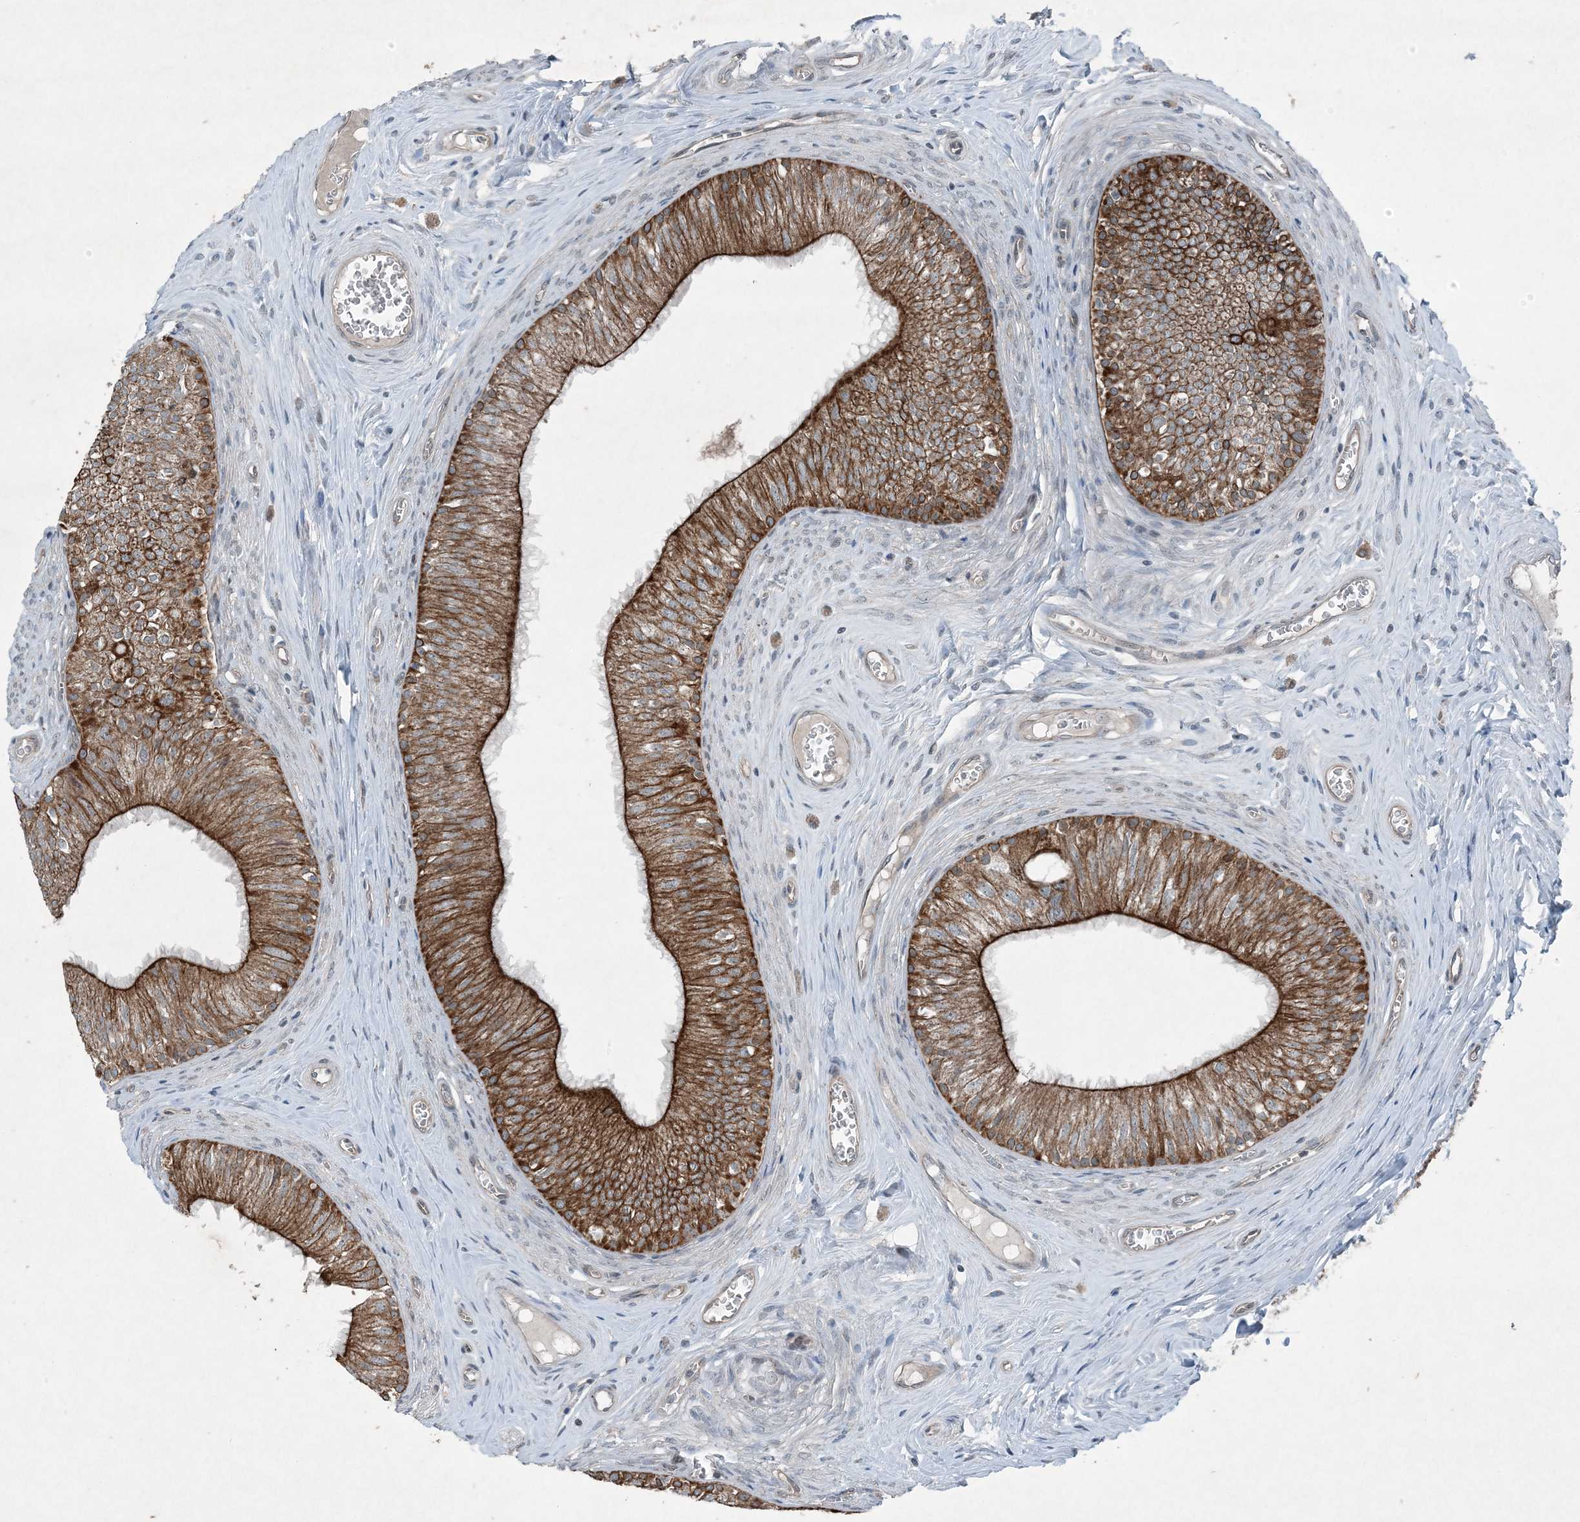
{"staining": {"intensity": "strong", "quantity": "25%-75%", "location": "cytoplasmic/membranous"}, "tissue": "epididymis", "cell_type": "Glandular cells", "image_type": "normal", "snomed": [{"axis": "morphology", "description": "Normal tissue, NOS"}, {"axis": "topography", "description": "Epididymis"}], "caption": "Human epididymis stained for a protein (brown) demonstrates strong cytoplasmic/membranous positive positivity in approximately 25%-75% of glandular cells.", "gene": "PC", "patient": {"sex": "male", "age": 46}}